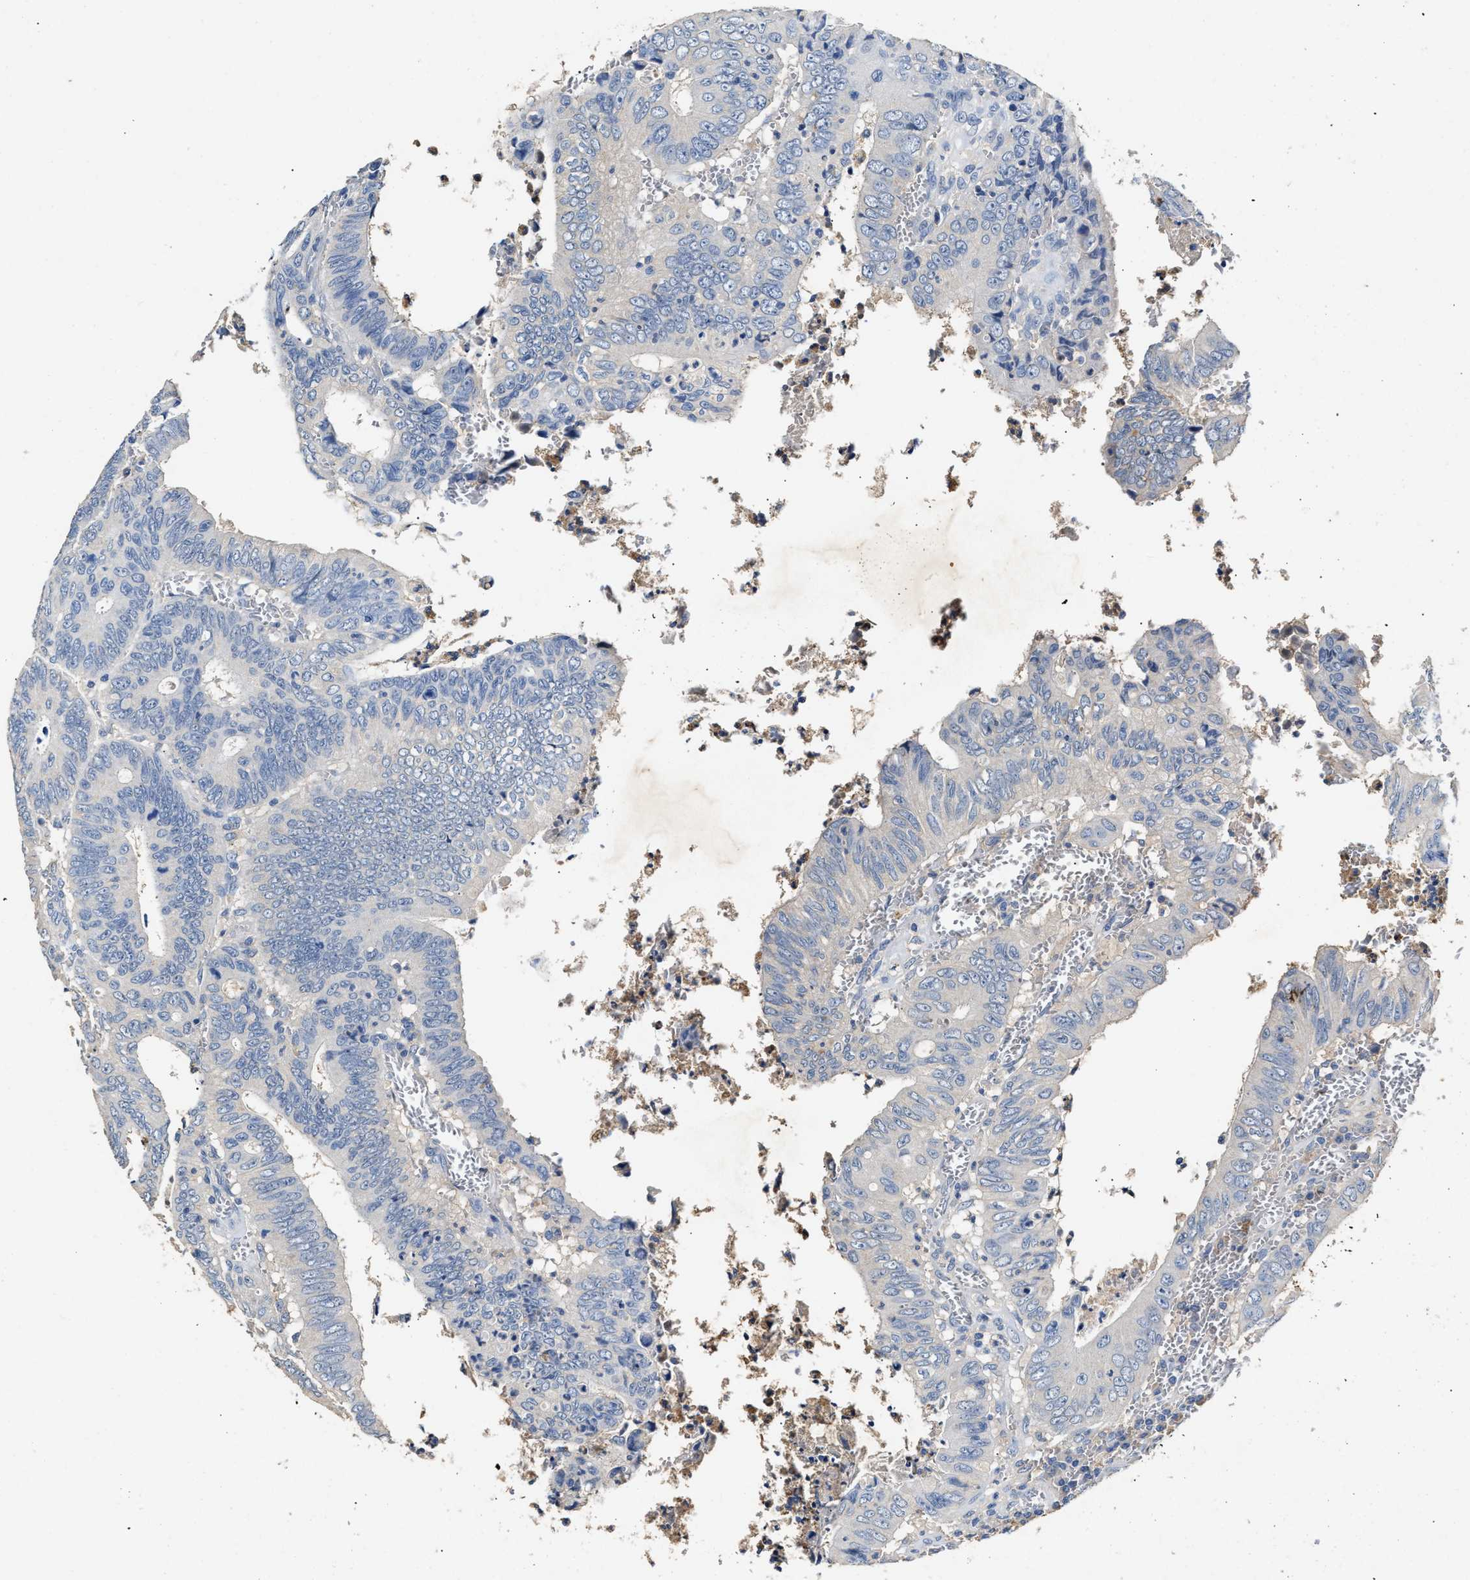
{"staining": {"intensity": "negative", "quantity": "none", "location": "none"}, "tissue": "colorectal cancer", "cell_type": "Tumor cells", "image_type": "cancer", "snomed": [{"axis": "morphology", "description": "Inflammation, NOS"}, {"axis": "morphology", "description": "Adenocarcinoma, NOS"}, {"axis": "topography", "description": "Colon"}], "caption": "Immunohistochemistry (IHC) of colorectal cancer shows no staining in tumor cells. (DAB (3,3'-diaminobenzidine) immunohistochemistry visualized using brightfield microscopy, high magnification).", "gene": "SLCO2B1", "patient": {"sex": "male", "age": 72}}